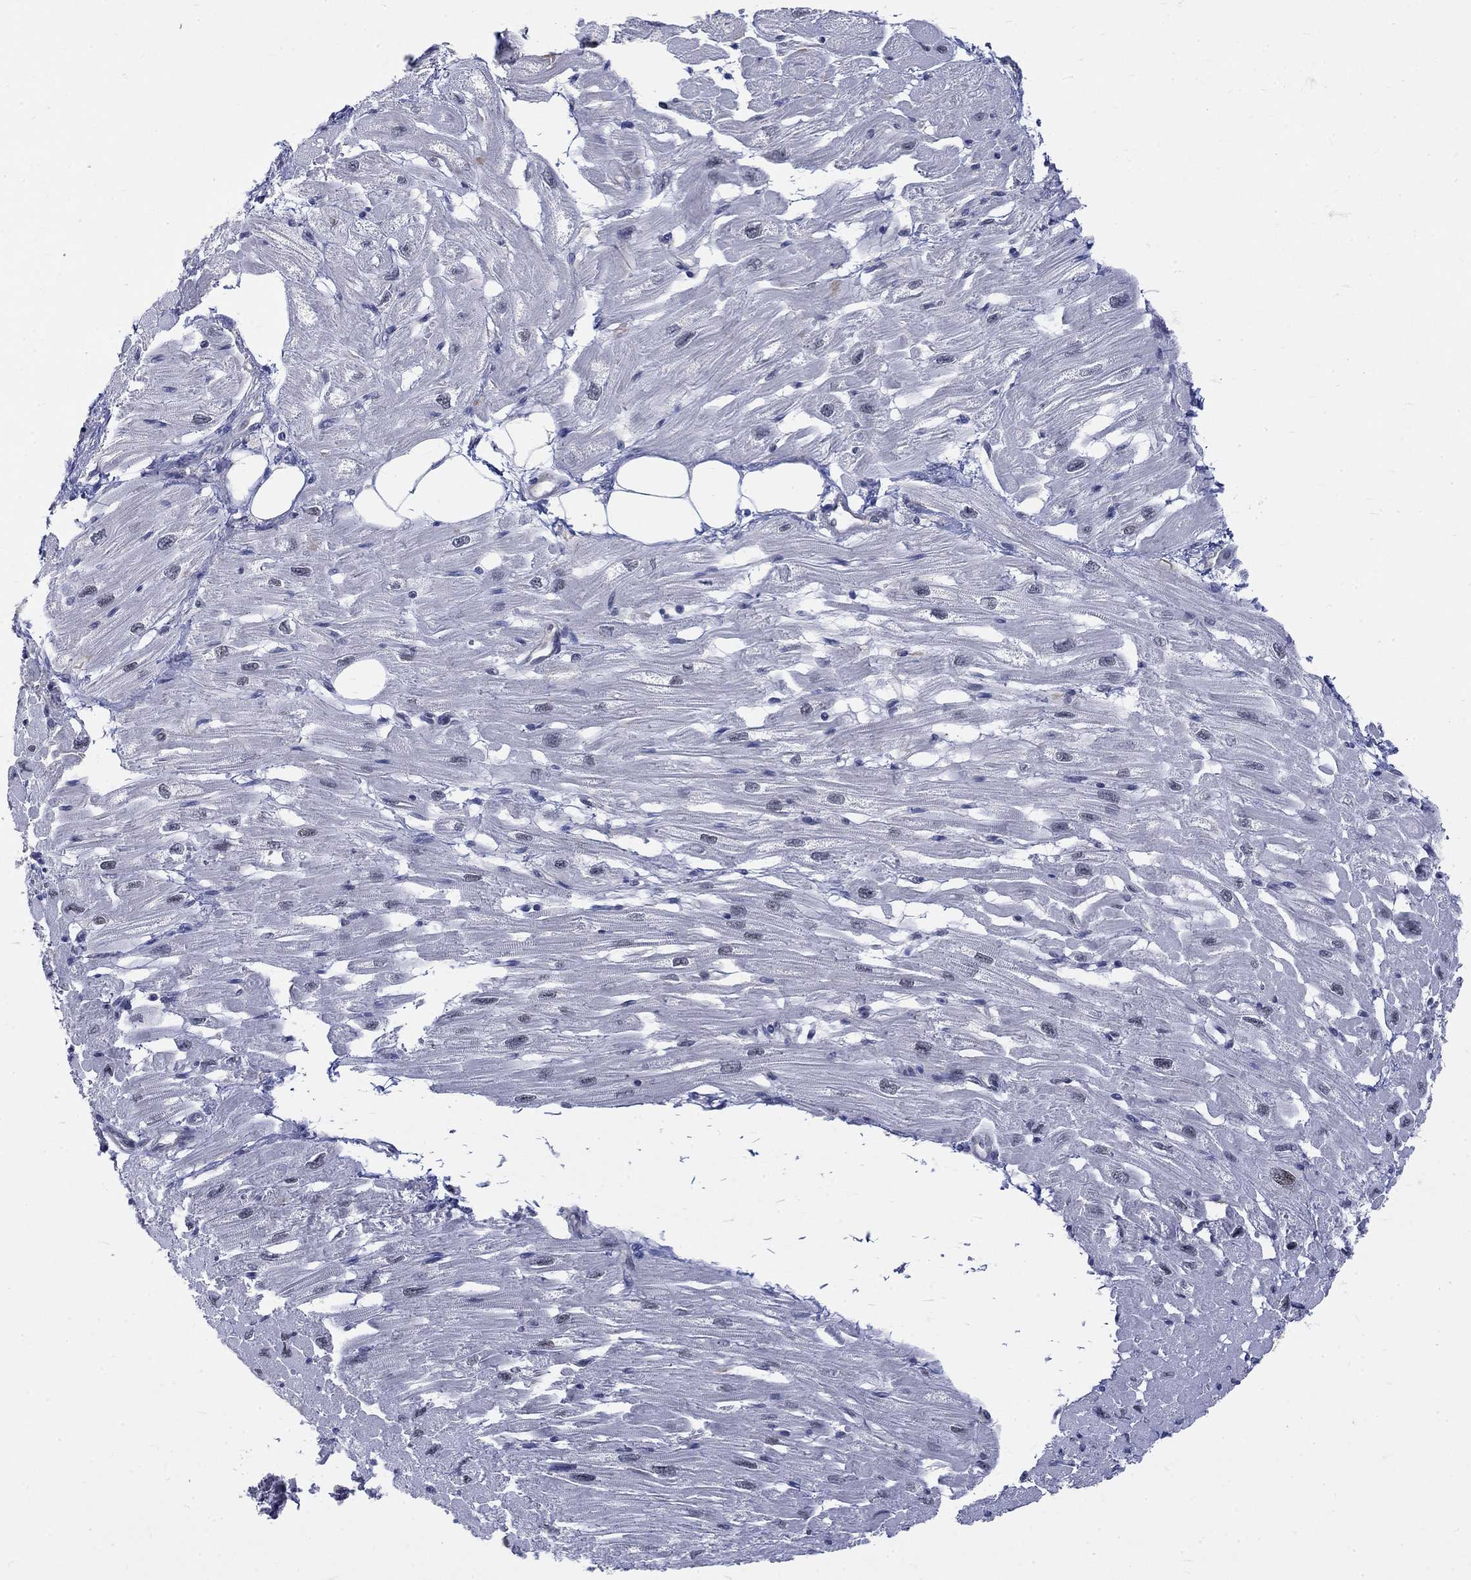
{"staining": {"intensity": "negative", "quantity": "none", "location": "none"}, "tissue": "heart muscle", "cell_type": "Cardiomyocytes", "image_type": "normal", "snomed": [{"axis": "morphology", "description": "Normal tissue, NOS"}, {"axis": "topography", "description": "Heart"}], "caption": "Image shows no significant protein staining in cardiomyocytes of benign heart muscle. Nuclei are stained in blue.", "gene": "EGFLAM", "patient": {"sex": "male", "age": 66}}